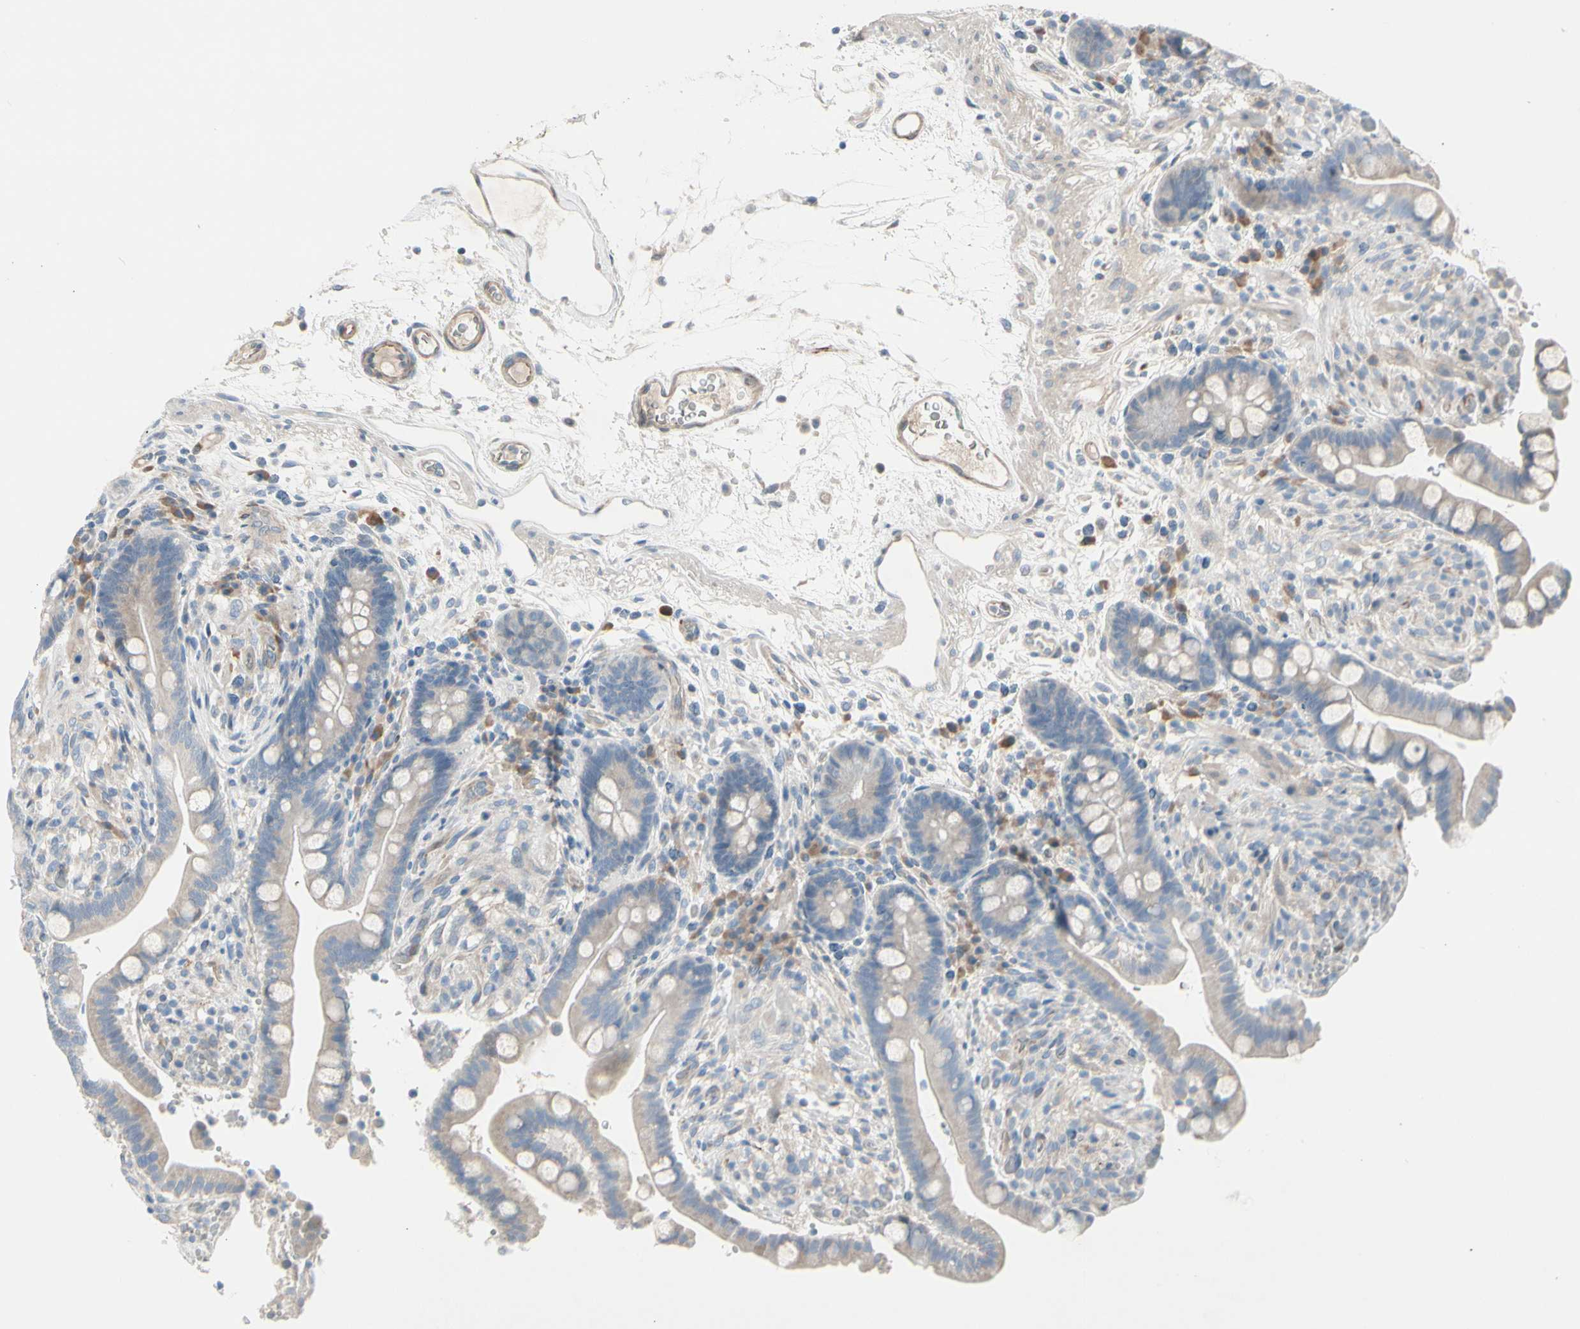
{"staining": {"intensity": "moderate", "quantity": ">75%", "location": "cytoplasmic/membranous"}, "tissue": "colon", "cell_type": "Endothelial cells", "image_type": "normal", "snomed": [{"axis": "morphology", "description": "Normal tissue, NOS"}, {"axis": "topography", "description": "Colon"}], "caption": "Protein staining exhibits moderate cytoplasmic/membranous expression in about >75% of endothelial cells in normal colon. (Stains: DAB in brown, nuclei in blue, Microscopy: brightfield microscopy at high magnification).", "gene": "MAP2", "patient": {"sex": "male", "age": 73}}